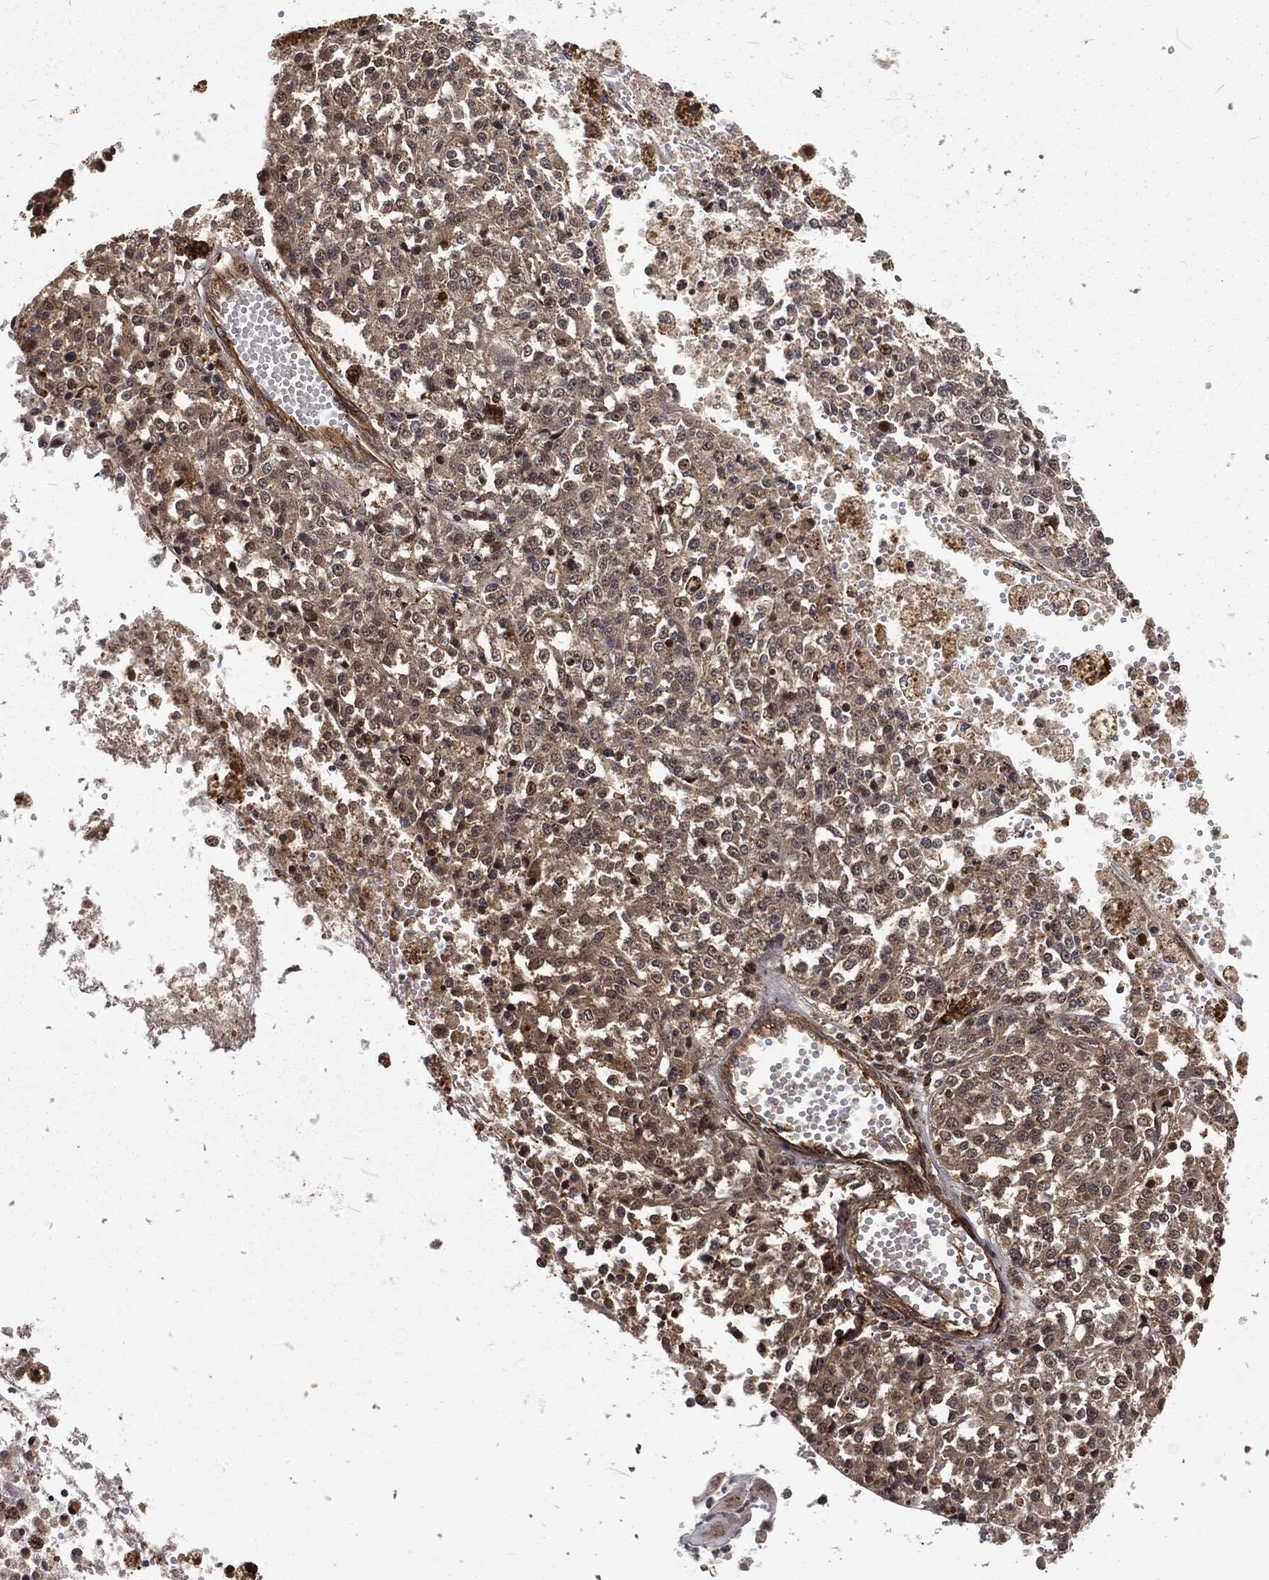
{"staining": {"intensity": "weak", "quantity": "25%-75%", "location": "cytoplasmic/membranous"}, "tissue": "melanoma", "cell_type": "Tumor cells", "image_type": "cancer", "snomed": [{"axis": "morphology", "description": "Malignant melanoma, Metastatic site"}, {"axis": "topography", "description": "Lymph node"}], "caption": "Melanoma stained with DAB immunohistochemistry (IHC) displays low levels of weak cytoplasmic/membranous positivity in about 25%-75% of tumor cells.", "gene": "RFTN1", "patient": {"sex": "female", "age": 64}}